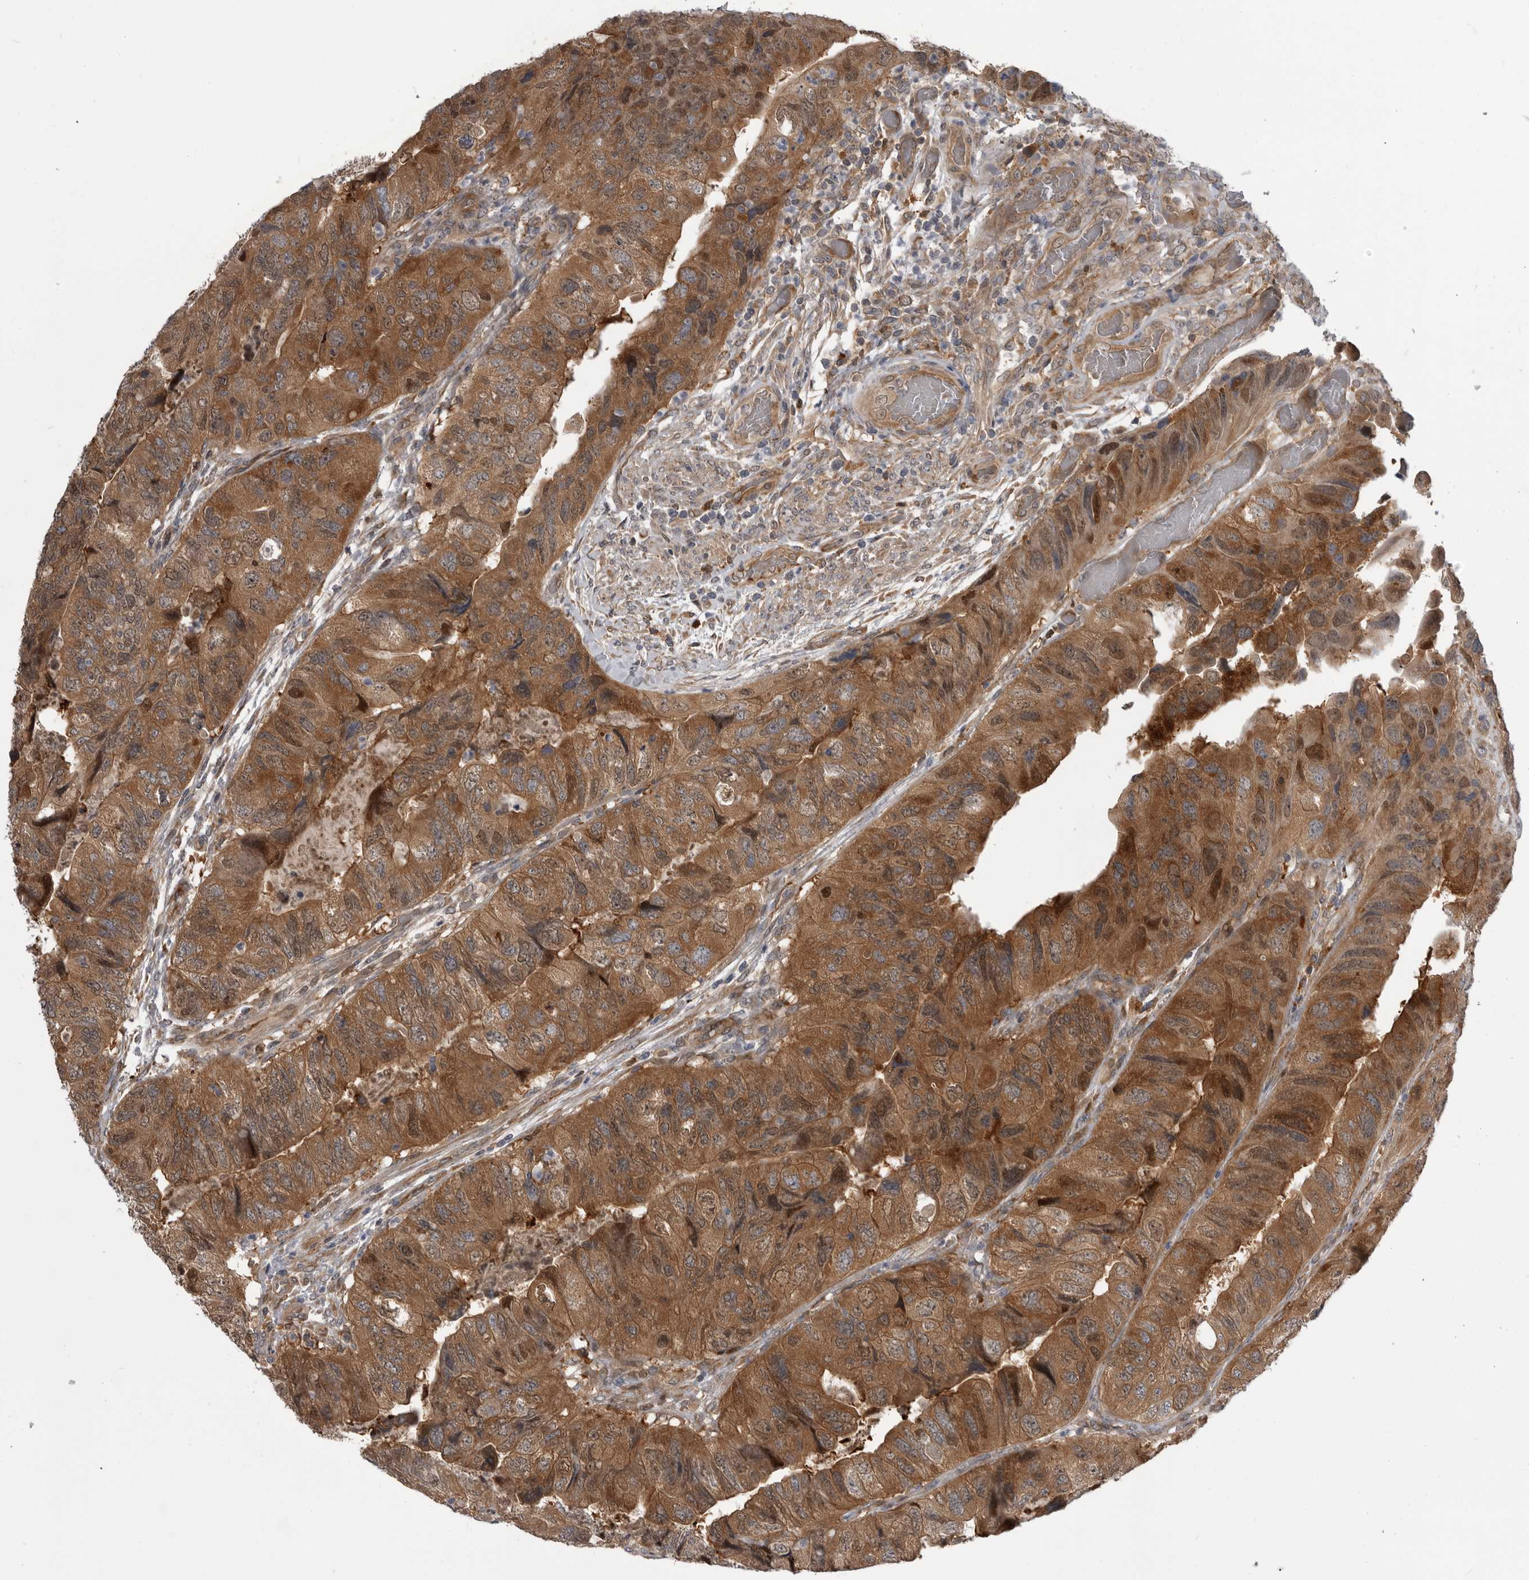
{"staining": {"intensity": "moderate", "quantity": ">75%", "location": "cytoplasmic/membranous,nuclear"}, "tissue": "colorectal cancer", "cell_type": "Tumor cells", "image_type": "cancer", "snomed": [{"axis": "morphology", "description": "Adenocarcinoma, NOS"}, {"axis": "topography", "description": "Rectum"}], "caption": "This micrograph shows immunohistochemistry staining of colorectal adenocarcinoma, with medium moderate cytoplasmic/membranous and nuclear positivity in about >75% of tumor cells.", "gene": "RAB3GAP2", "patient": {"sex": "male", "age": 63}}